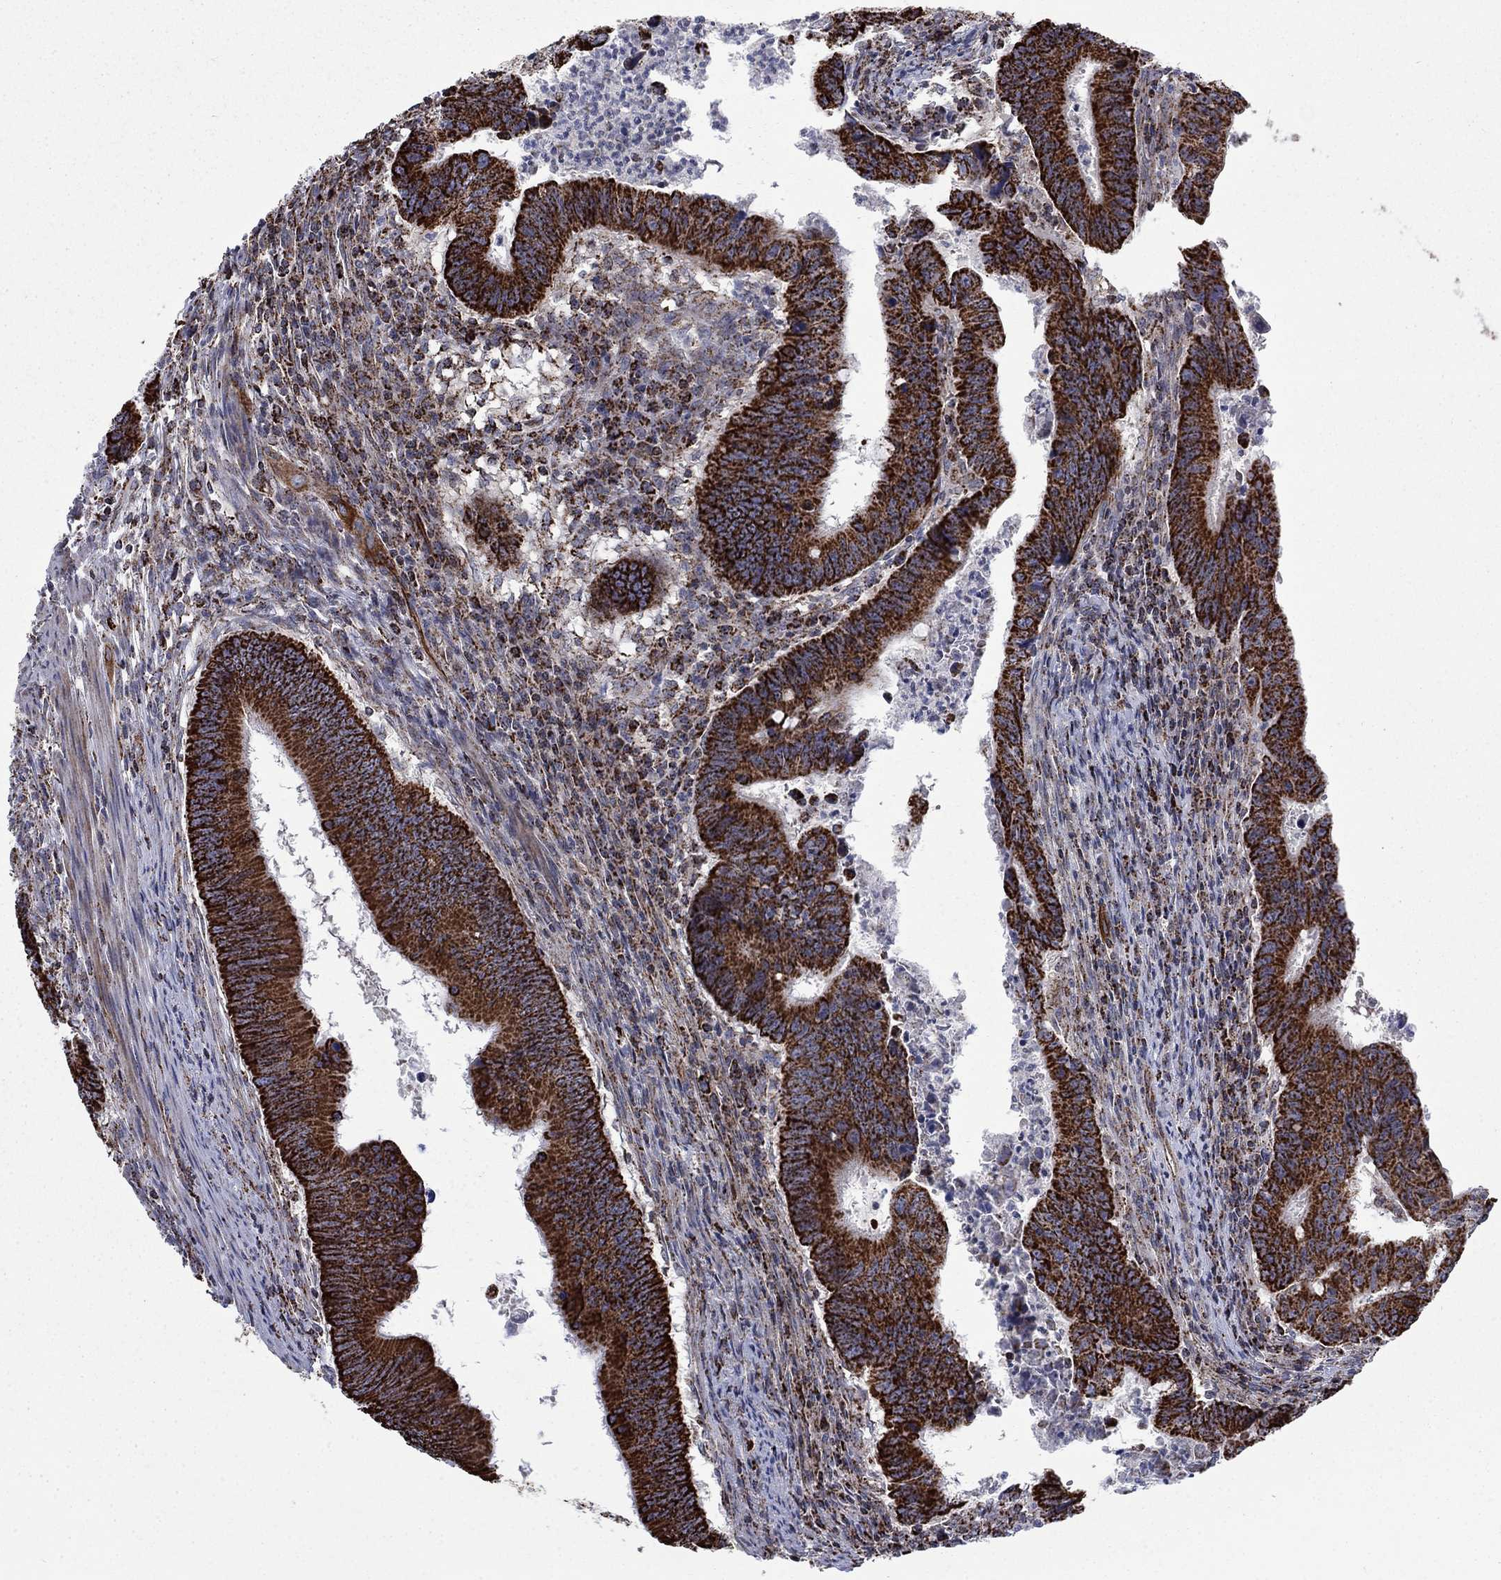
{"staining": {"intensity": "strong", "quantity": ">75%", "location": "cytoplasmic/membranous"}, "tissue": "colorectal cancer", "cell_type": "Tumor cells", "image_type": "cancer", "snomed": [{"axis": "morphology", "description": "Adenocarcinoma, NOS"}, {"axis": "topography", "description": "Colon"}], "caption": "A high amount of strong cytoplasmic/membranous staining is present in about >75% of tumor cells in adenocarcinoma (colorectal) tissue.", "gene": "MOAP1", "patient": {"sex": "female", "age": 87}}